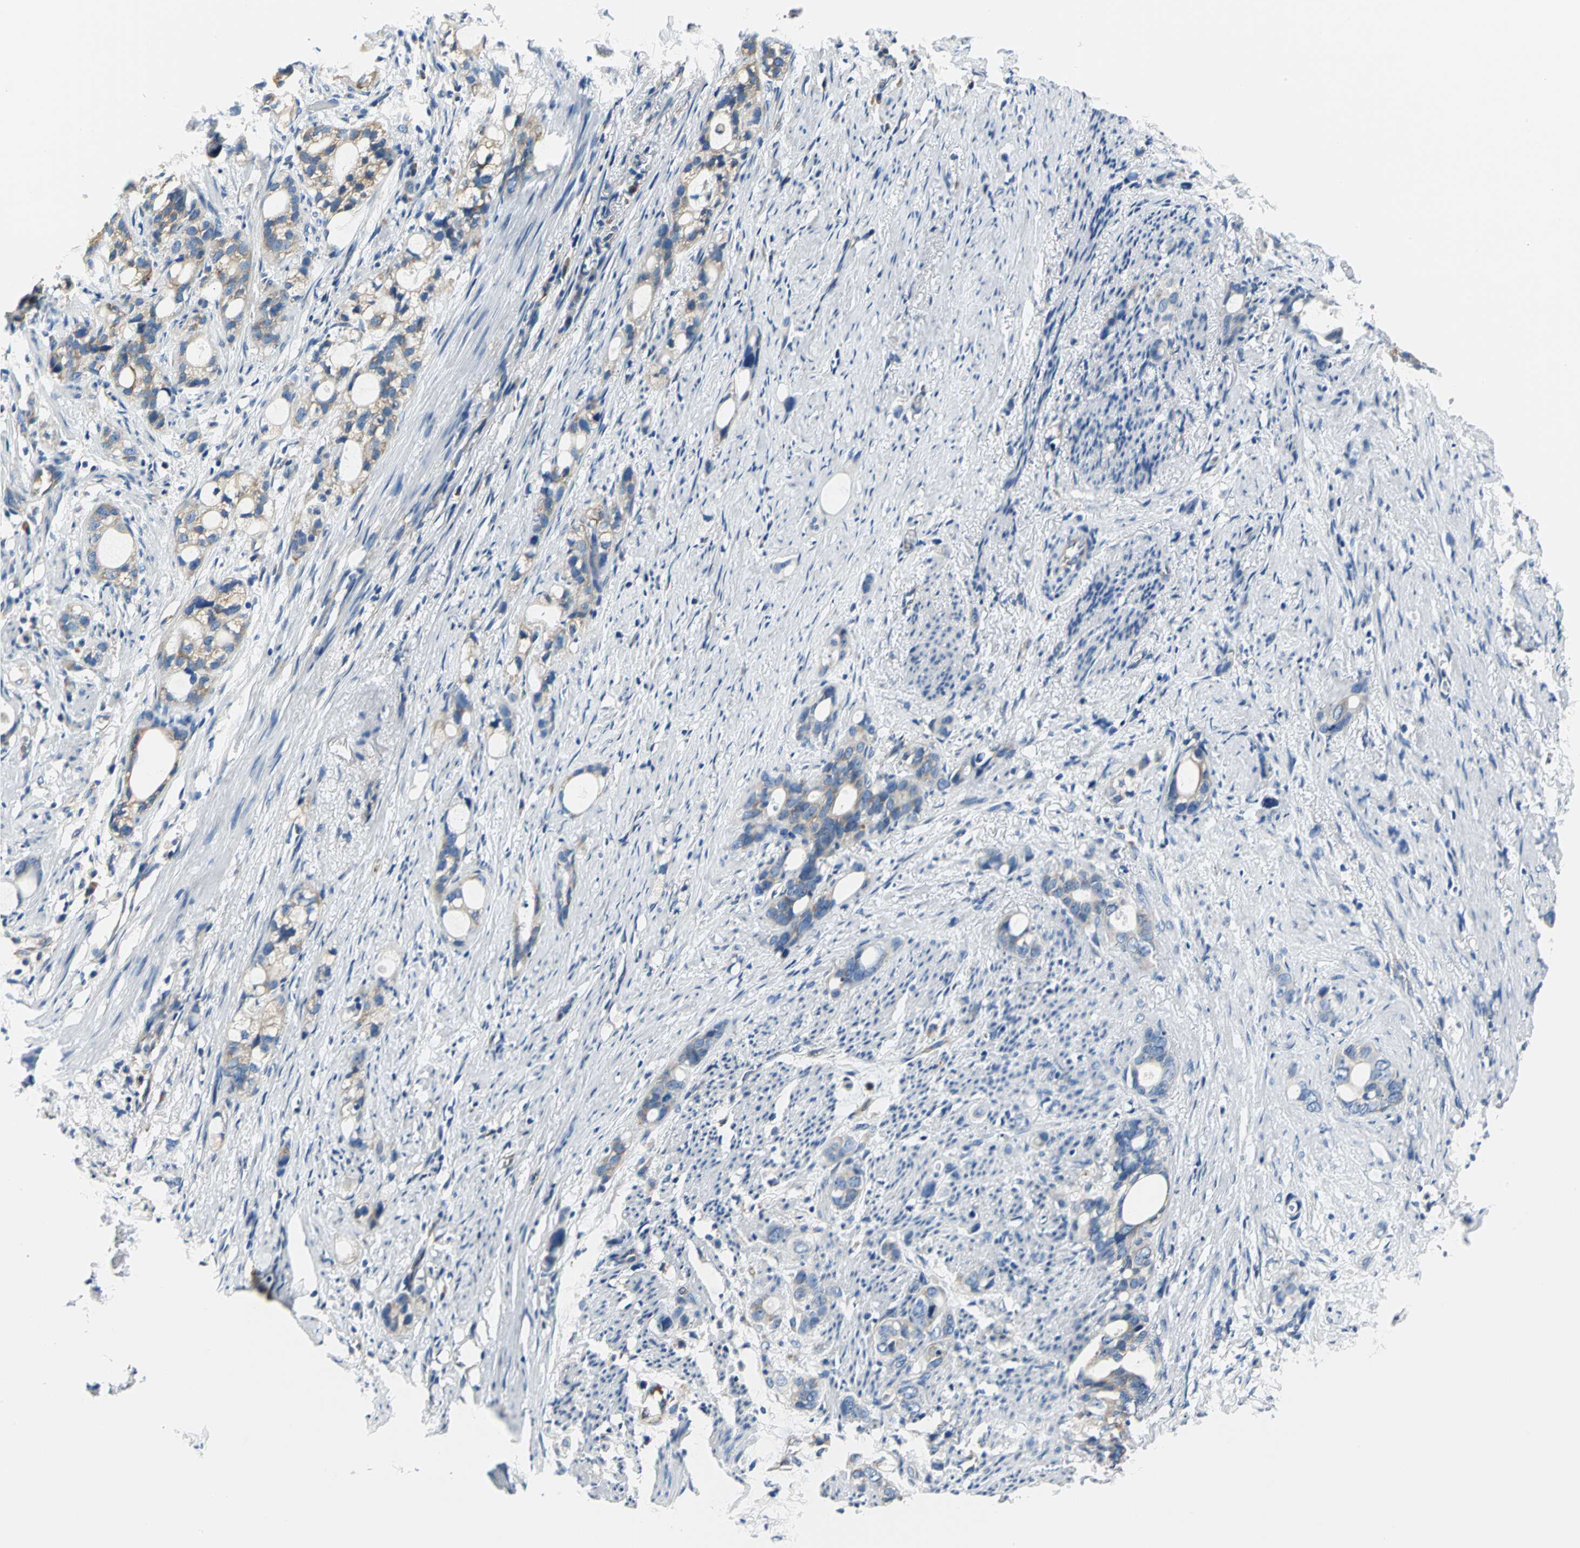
{"staining": {"intensity": "moderate", "quantity": "<25%", "location": "cytoplasmic/membranous"}, "tissue": "stomach cancer", "cell_type": "Tumor cells", "image_type": "cancer", "snomed": [{"axis": "morphology", "description": "Adenocarcinoma, NOS"}, {"axis": "topography", "description": "Stomach"}], "caption": "Human stomach adenocarcinoma stained for a protein (brown) exhibits moderate cytoplasmic/membranous positive positivity in approximately <25% of tumor cells.", "gene": "TRIM25", "patient": {"sex": "female", "age": 75}}